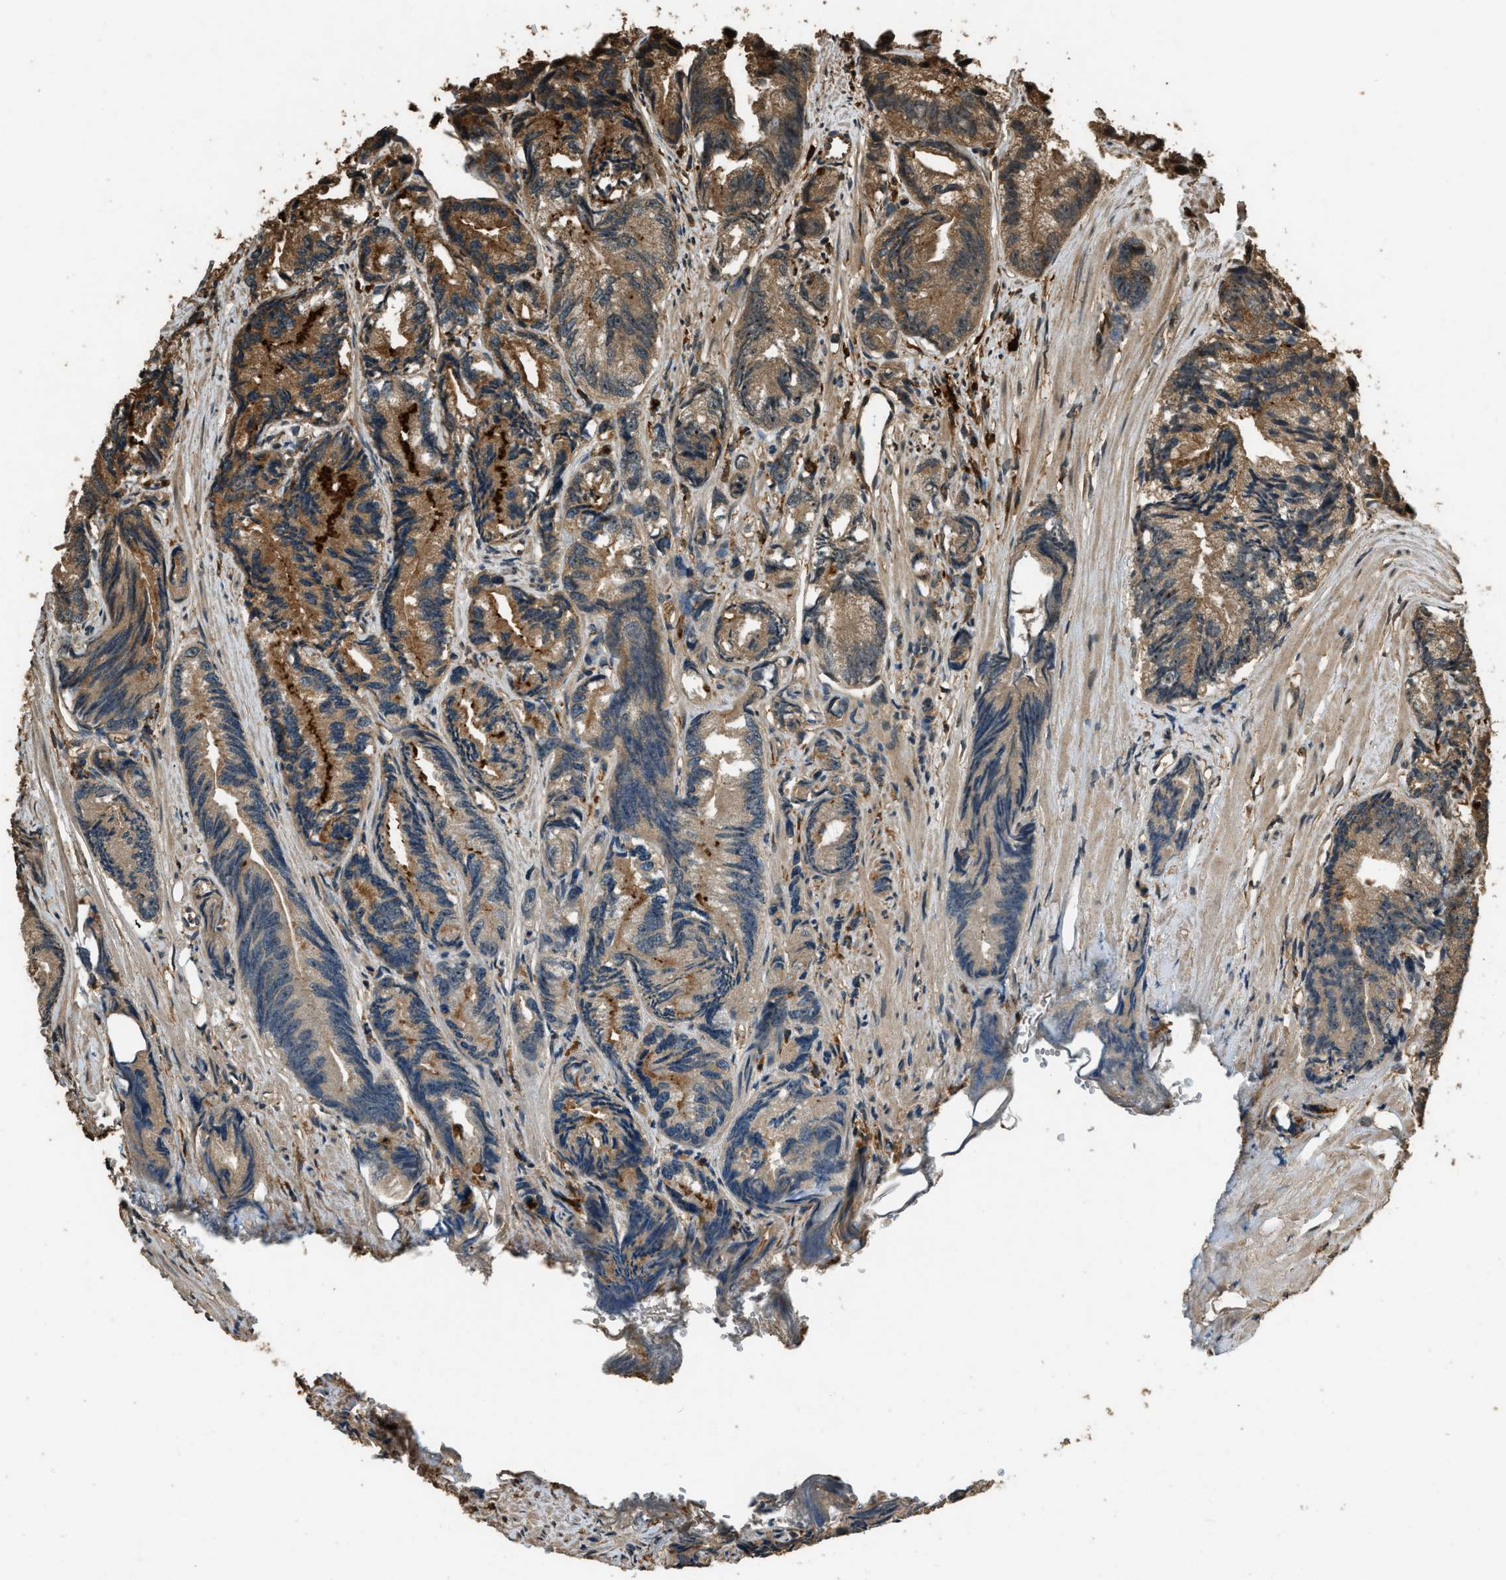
{"staining": {"intensity": "weak", "quantity": "25%-75%", "location": "cytoplasmic/membranous"}, "tissue": "prostate cancer", "cell_type": "Tumor cells", "image_type": "cancer", "snomed": [{"axis": "morphology", "description": "Adenocarcinoma, Low grade"}, {"axis": "topography", "description": "Prostate"}], "caption": "About 25%-75% of tumor cells in prostate cancer demonstrate weak cytoplasmic/membranous protein staining as visualized by brown immunohistochemical staining.", "gene": "RAP2A", "patient": {"sex": "male", "age": 89}}